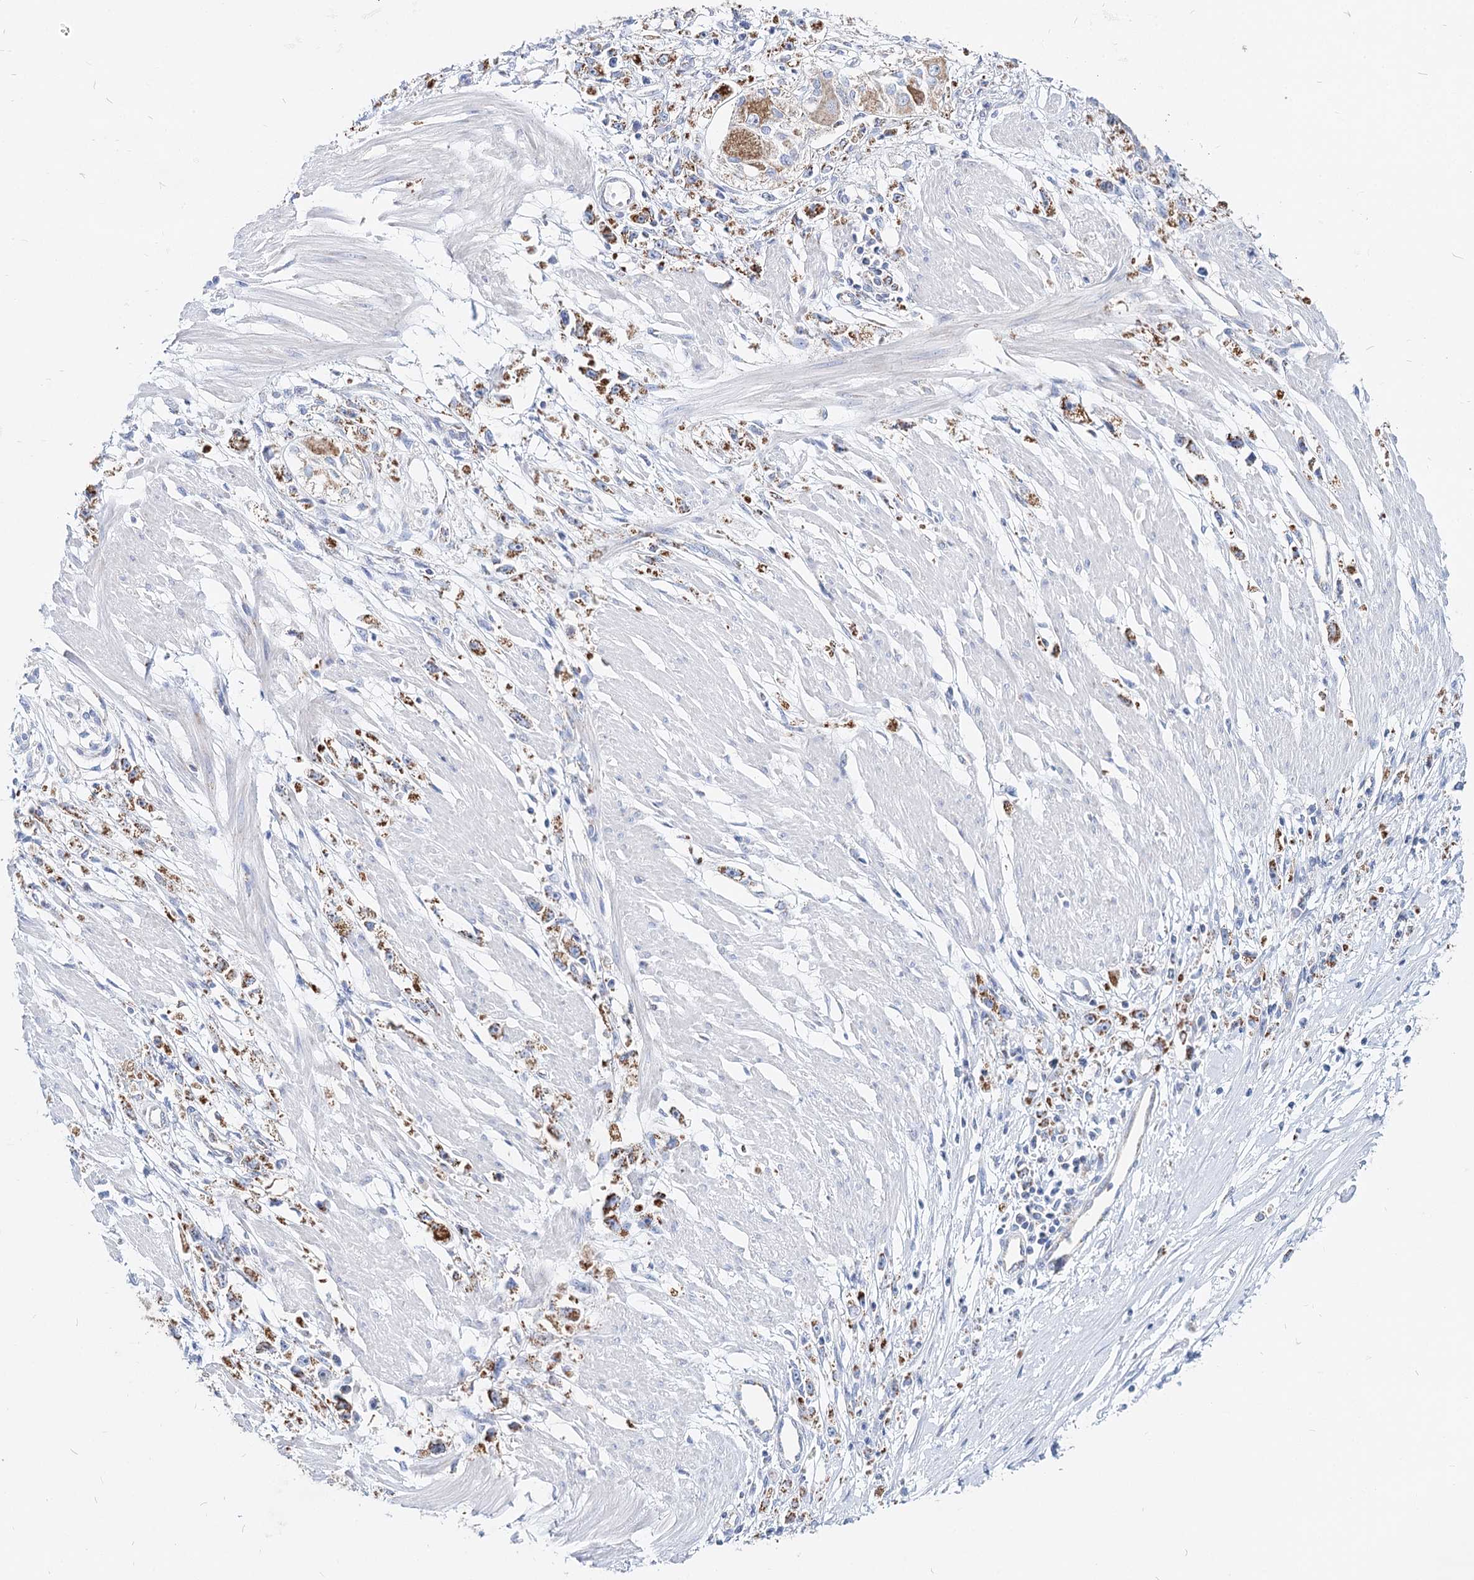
{"staining": {"intensity": "moderate", "quantity": "25%-75%", "location": "cytoplasmic/membranous"}, "tissue": "stomach cancer", "cell_type": "Tumor cells", "image_type": "cancer", "snomed": [{"axis": "morphology", "description": "Adenocarcinoma, NOS"}, {"axis": "topography", "description": "Stomach"}], "caption": "DAB (3,3'-diaminobenzidine) immunohistochemical staining of human stomach cancer (adenocarcinoma) exhibits moderate cytoplasmic/membranous protein staining in about 25%-75% of tumor cells.", "gene": "MCCC2", "patient": {"sex": "female", "age": 59}}